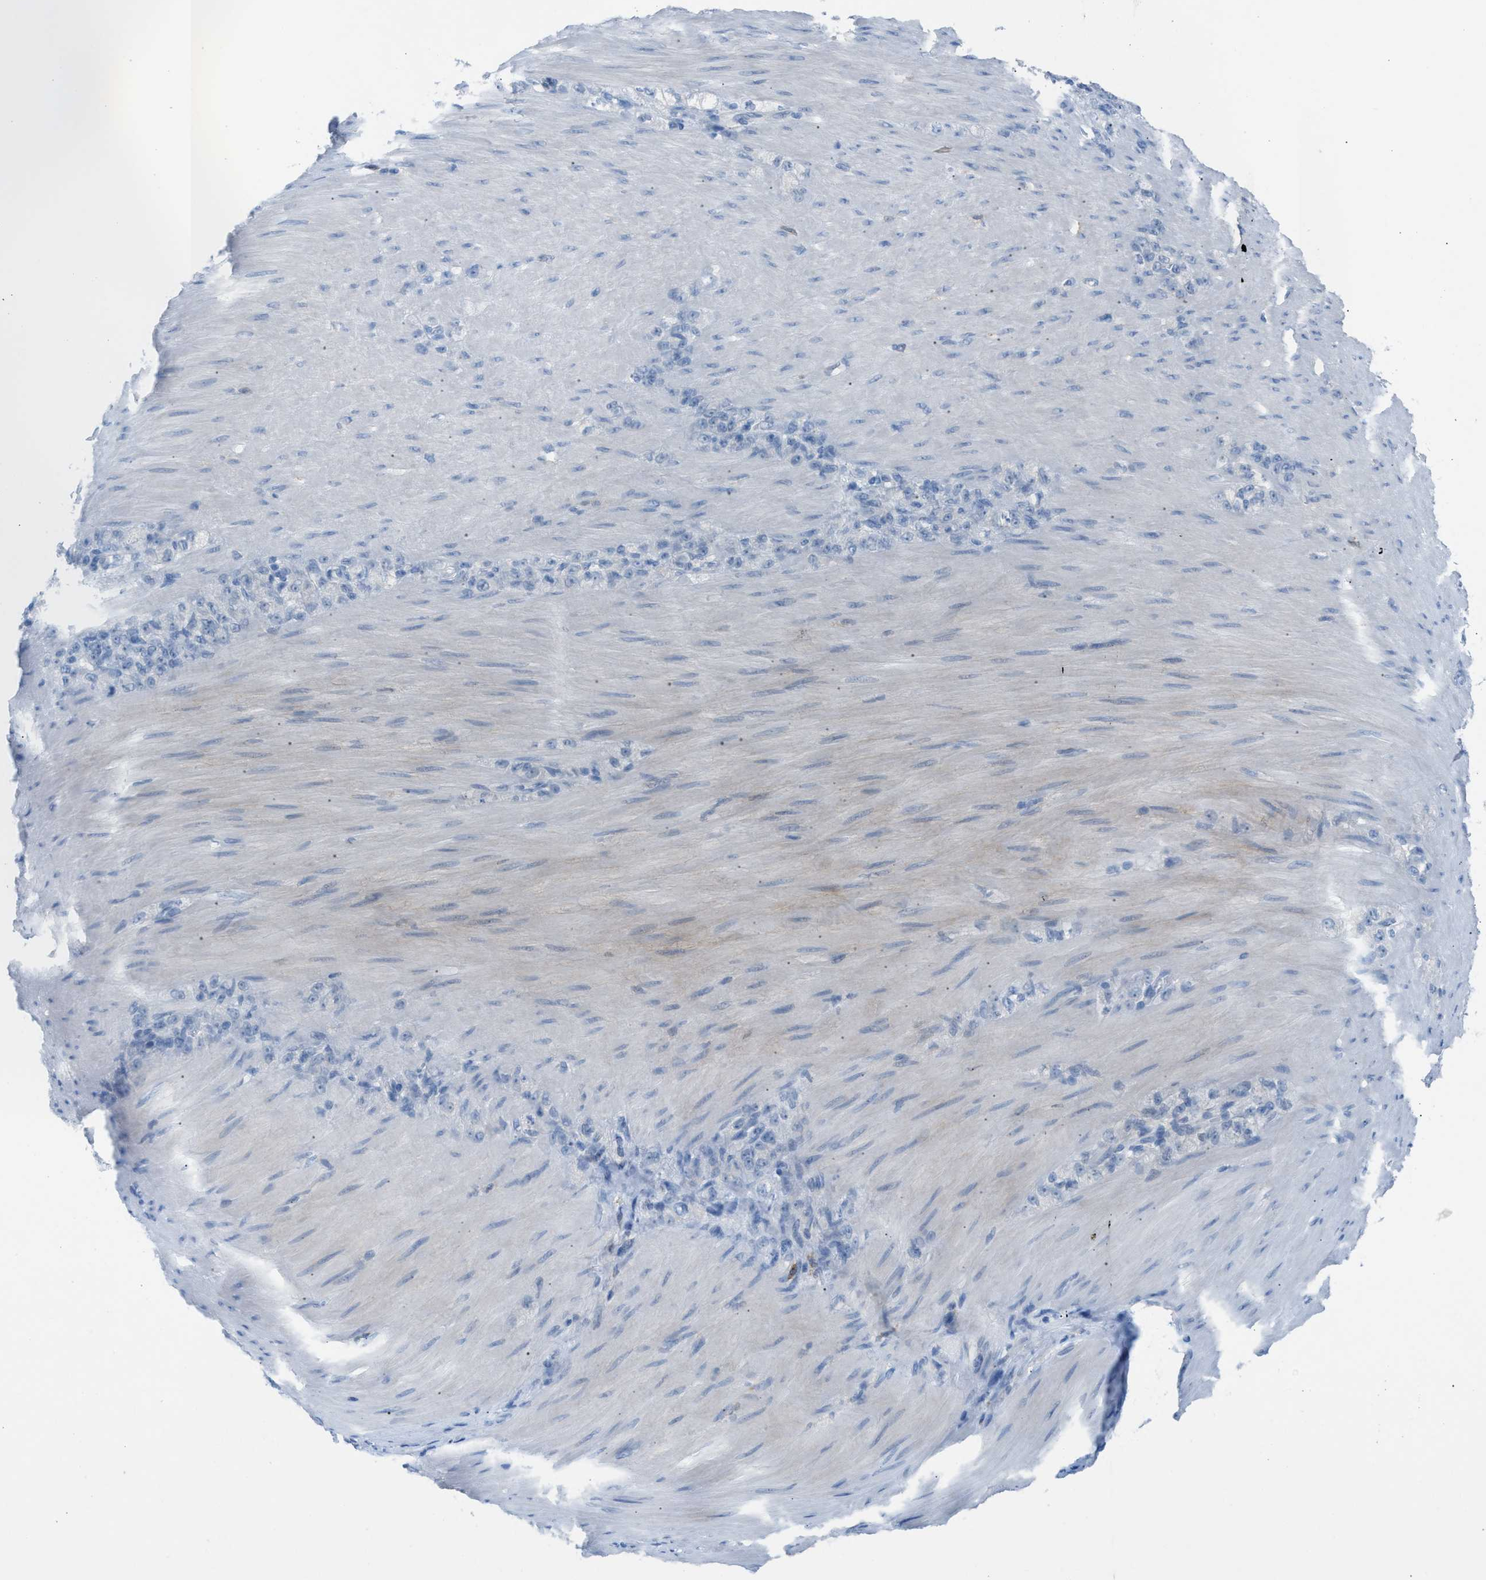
{"staining": {"intensity": "negative", "quantity": "none", "location": "none"}, "tissue": "stomach cancer", "cell_type": "Tumor cells", "image_type": "cancer", "snomed": [{"axis": "morphology", "description": "Normal tissue, NOS"}, {"axis": "morphology", "description": "Adenocarcinoma, NOS"}, {"axis": "topography", "description": "Stomach"}], "caption": "Human stomach adenocarcinoma stained for a protein using immunohistochemistry exhibits no positivity in tumor cells.", "gene": "CLEC10A", "patient": {"sex": "male", "age": 82}}